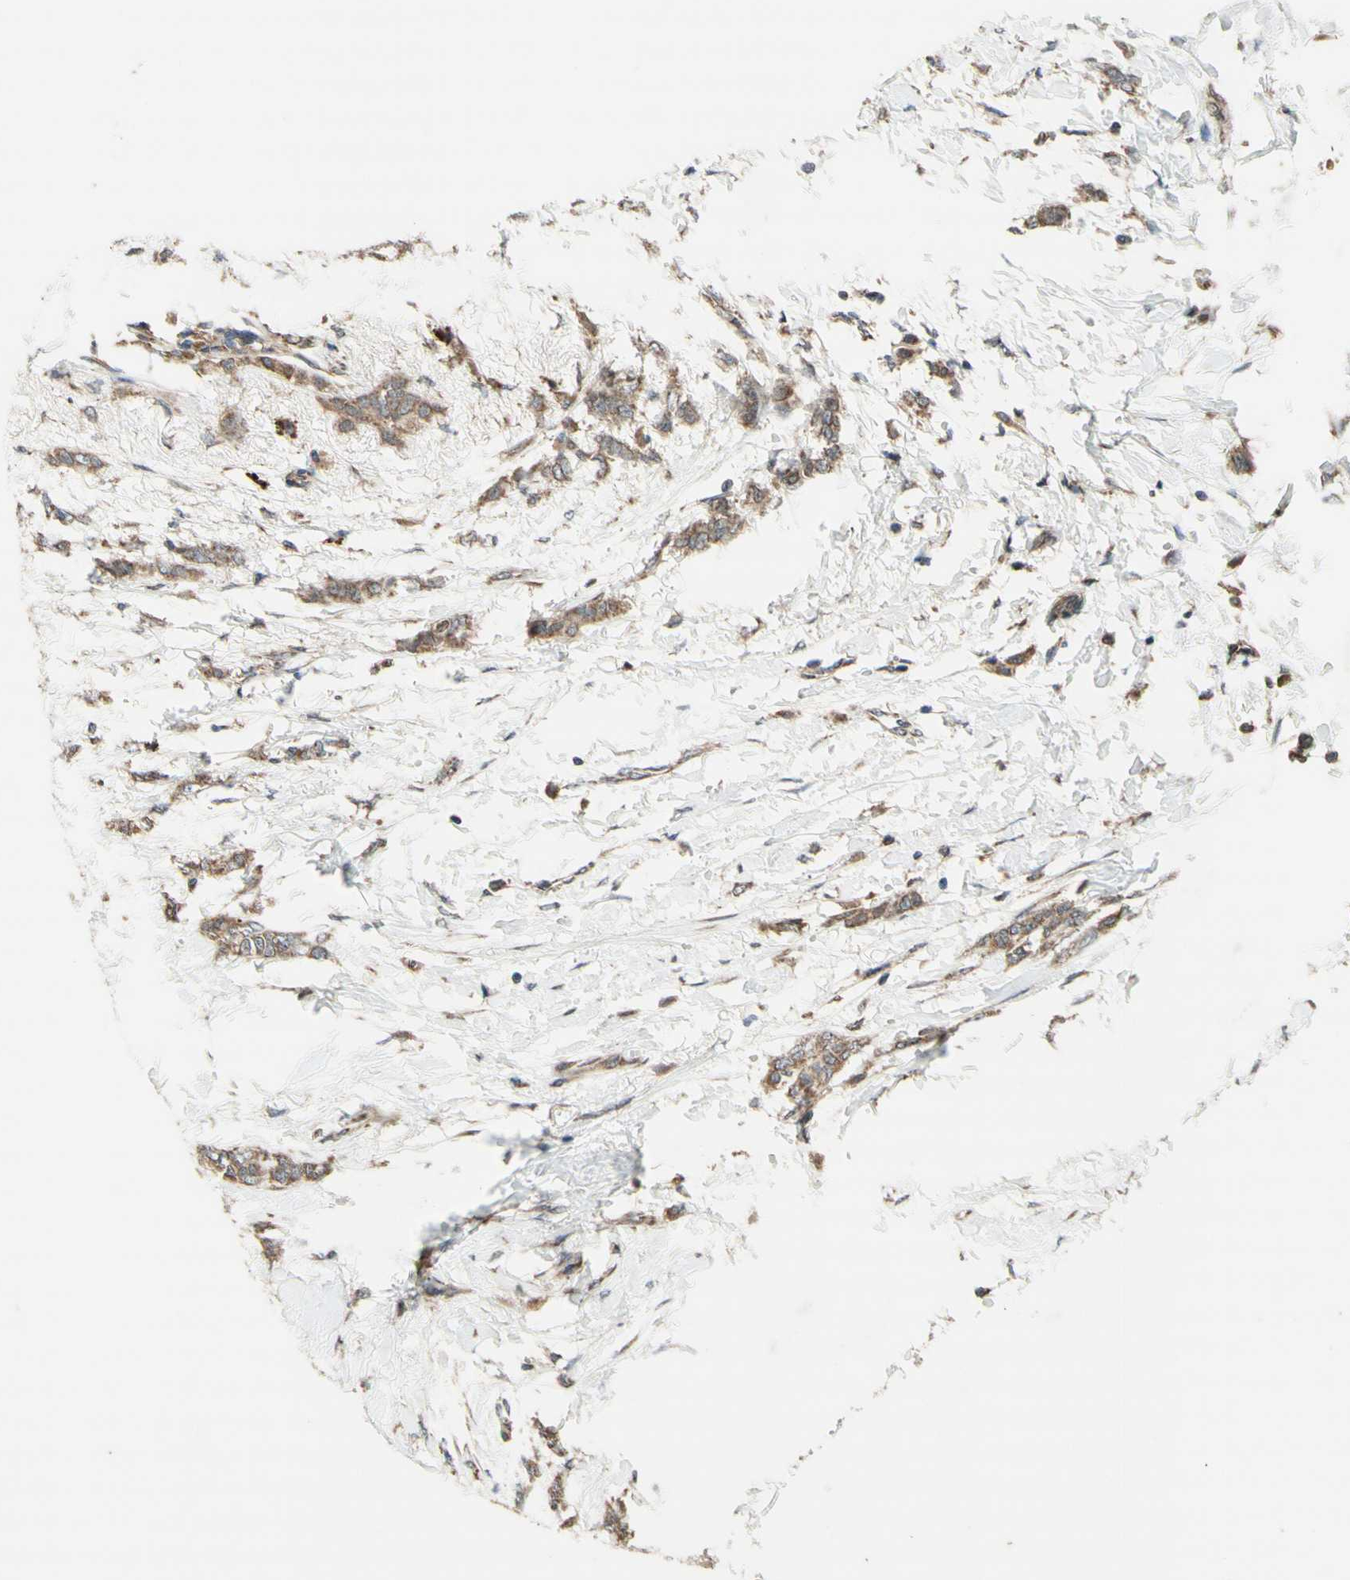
{"staining": {"intensity": "moderate", "quantity": ">75%", "location": "cytoplasmic/membranous"}, "tissue": "breast cancer", "cell_type": "Tumor cells", "image_type": "cancer", "snomed": [{"axis": "morphology", "description": "Lobular carcinoma, in situ"}, {"axis": "morphology", "description": "Lobular carcinoma"}, {"axis": "topography", "description": "Breast"}], "caption": "Breast cancer (lobular carcinoma in situ) tissue demonstrates moderate cytoplasmic/membranous positivity in approximately >75% of tumor cells, visualized by immunohistochemistry.", "gene": "DDOST", "patient": {"sex": "female", "age": 41}}